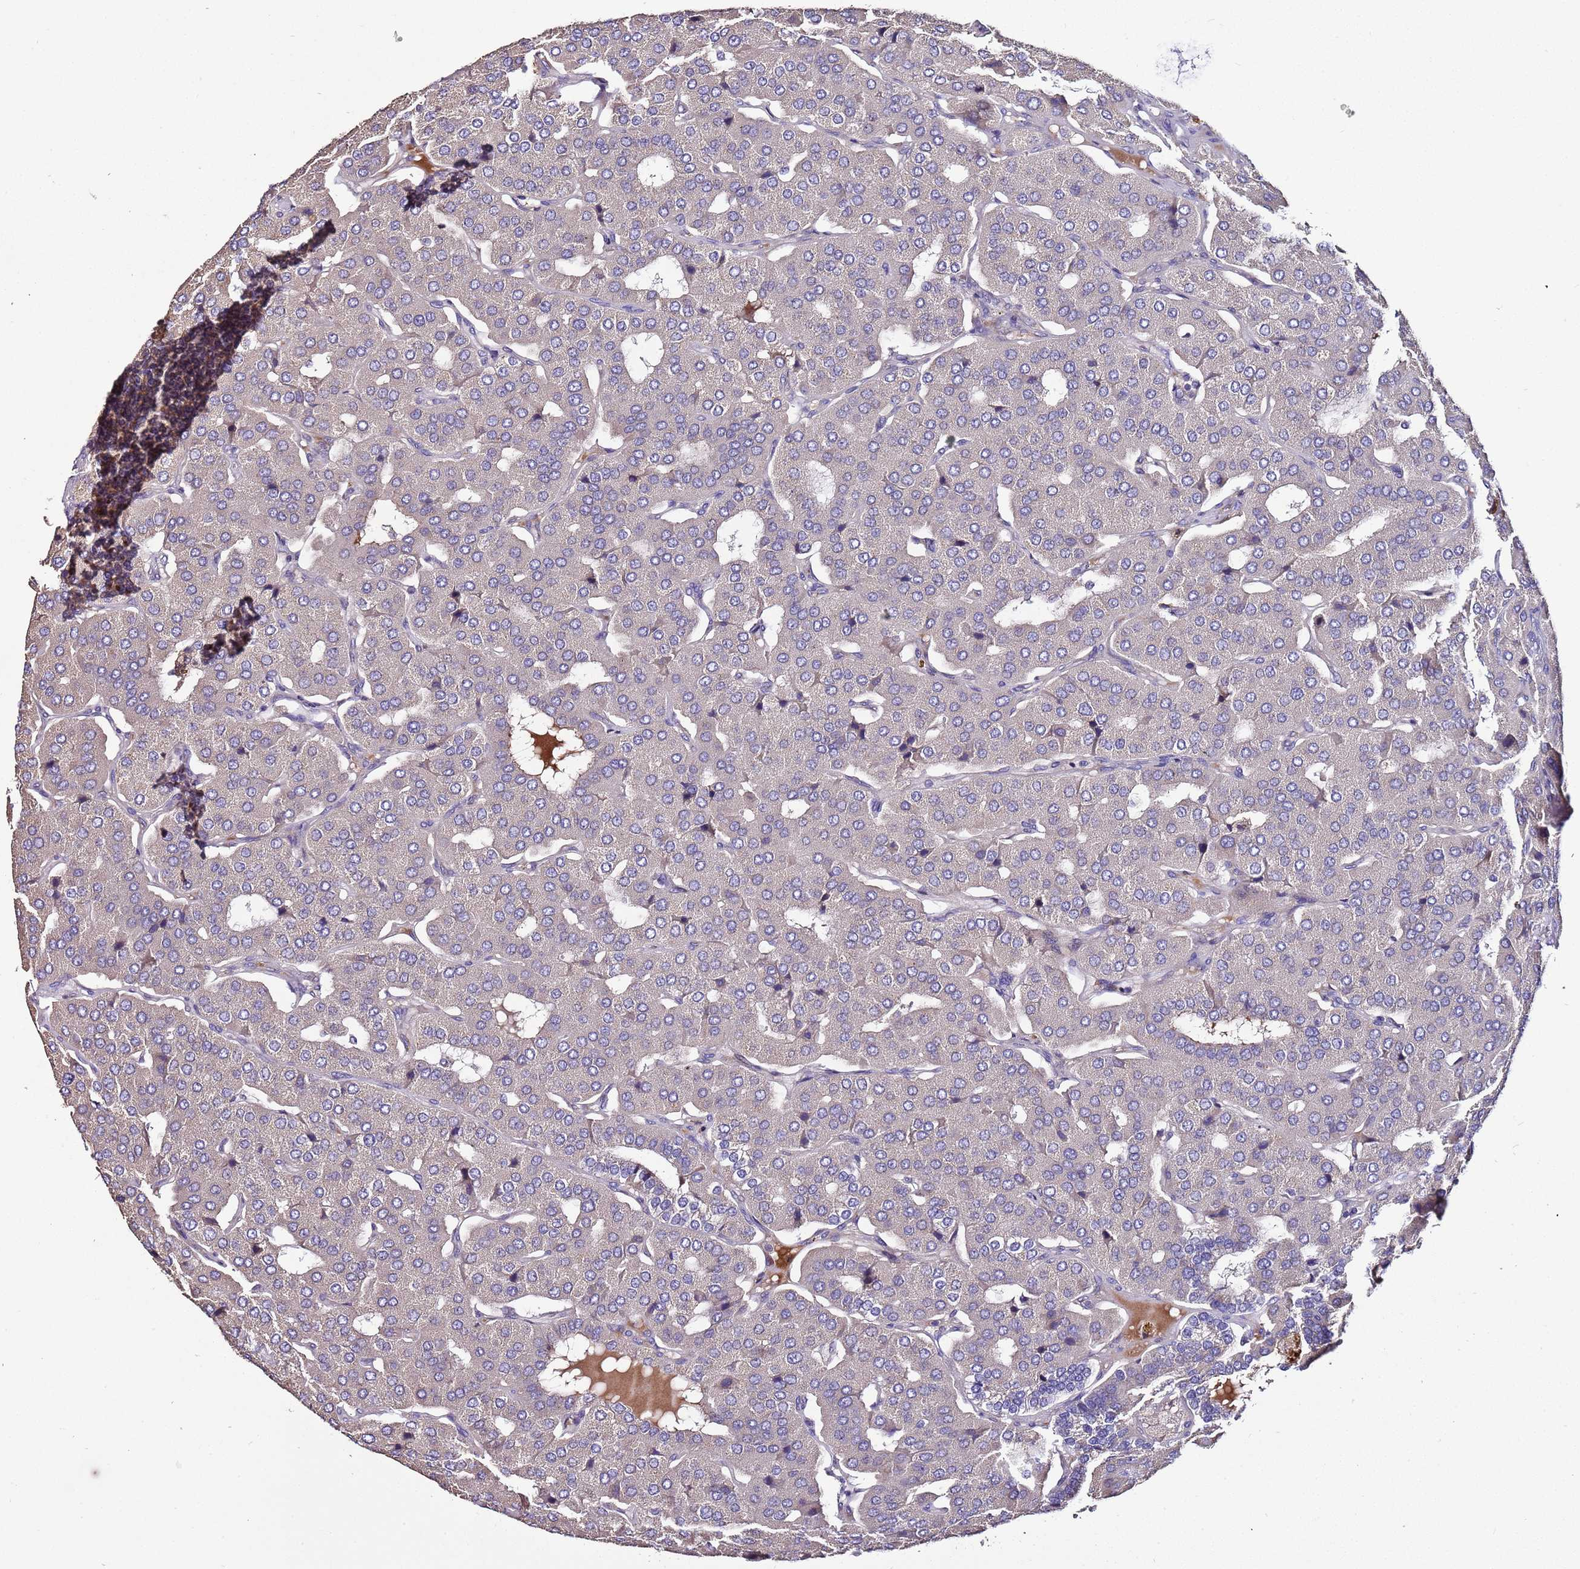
{"staining": {"intensity": "negative", "quantity": "none", "location": "none"}, "tissue": "parathyroid gland", "cell_type": "Glandular cells", "image_type": "normal", "snomed": [{"axis": "morphology", "description": "Normal tissue, NOS"}, {"axis": "morphology", "description": "Adenoma, NOS"}, {"axis": "topography", "description": "Parathyroid gland"}], "caption": "DAB (3,3'-diaminobenzidine) immunohistochemical staining of unremarkable parathyroid gland displays no significant expression in glandular cells. (DAB (3,3'-diaminobenzidine) IHC with hematoxylin counter stain).", "gene": "FAM20A", "patient": {"sex": "female", "age": 86}}